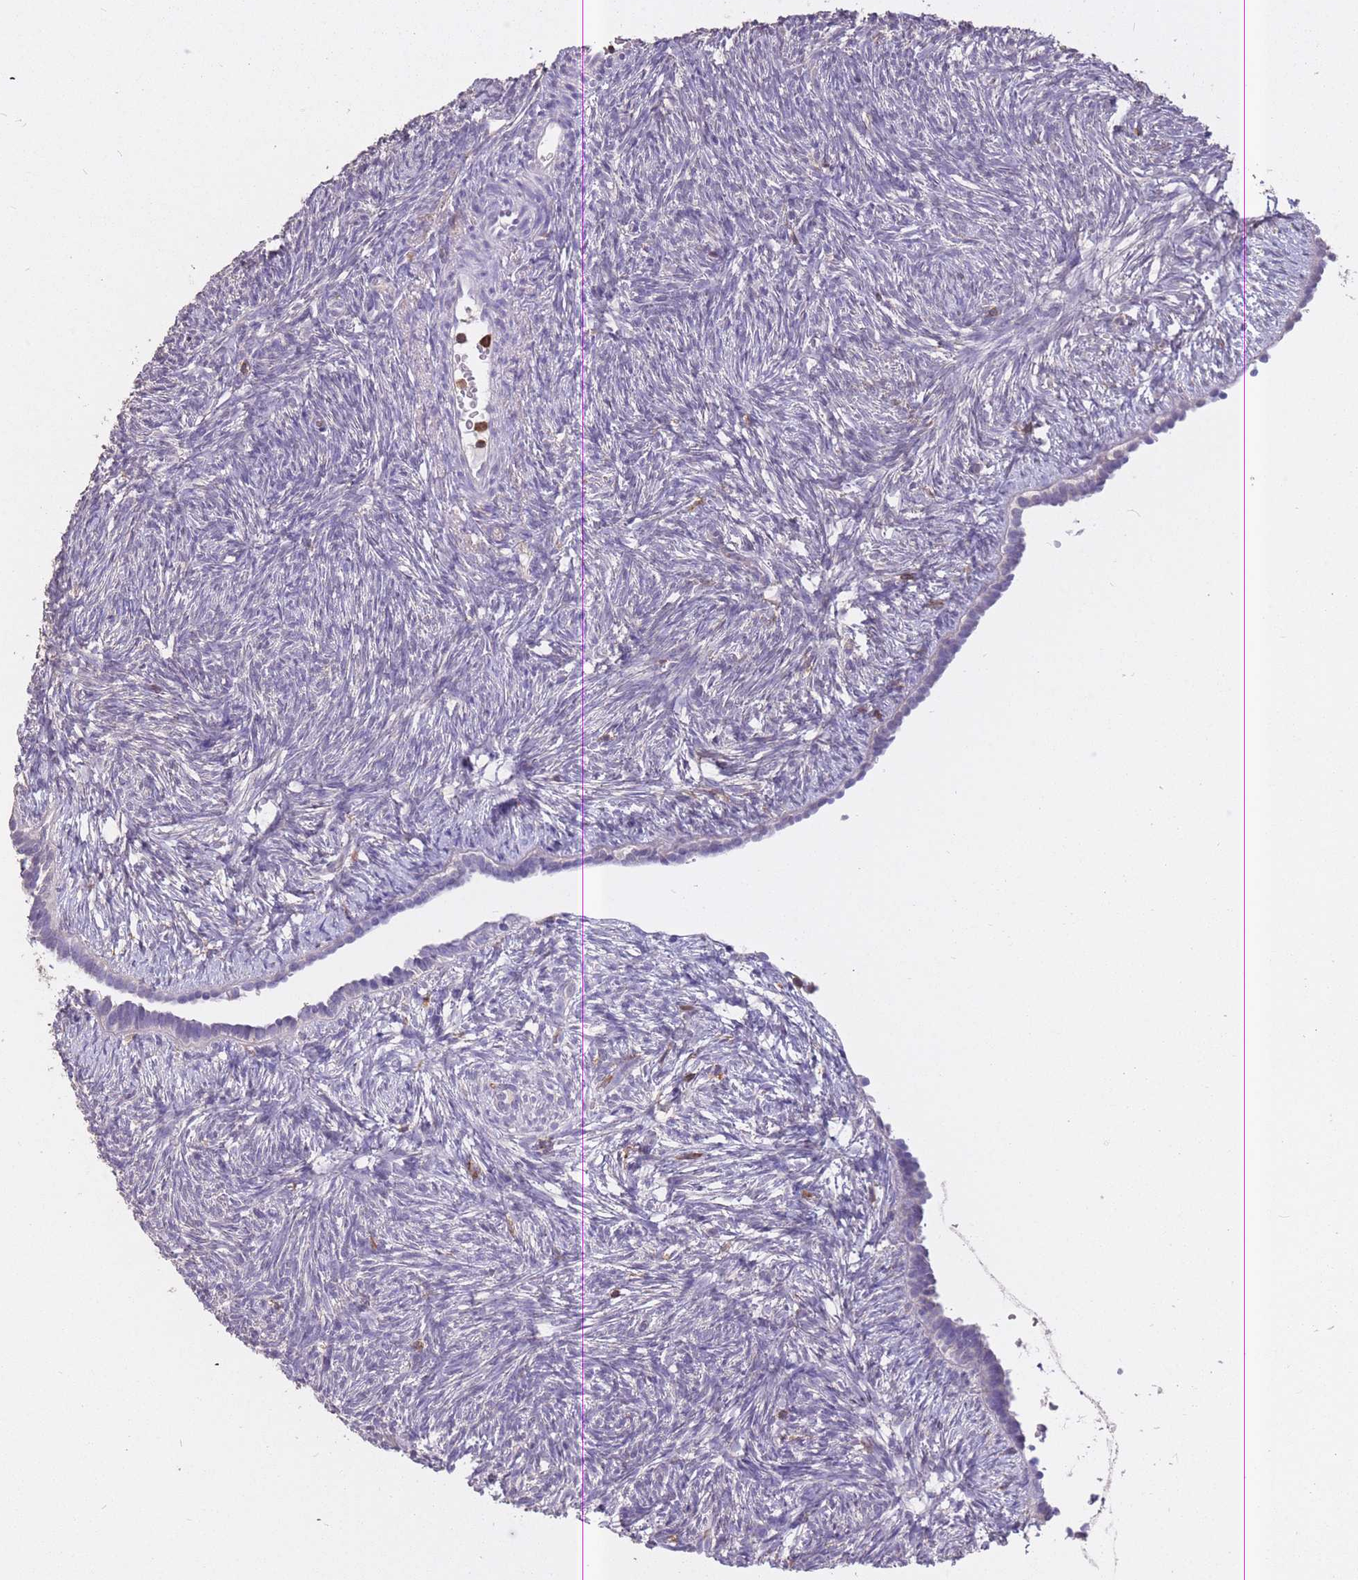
{"staining": {"intensity": "negative", "quantity": "none", "location": "none"}, "tissue": "ovary", "cell_type": "Ovarian stroma cells", "image_type": "normal", "snomed": [{"axis": "morphology", "description": "Normal tissue, NOS"}, {"axis": "topography", "description": "Ovary"}], "caption": "Ovarian stroma cells are negative for brown protein staining in benign ovary. (Stains: DAB immunohistochemistry (IHC) with hematoxylin counter stain, Microscopy: brightfield microscopy at high magnification).", "gene": "GMIP", "patient": {"sex": "female", "age": 51}}